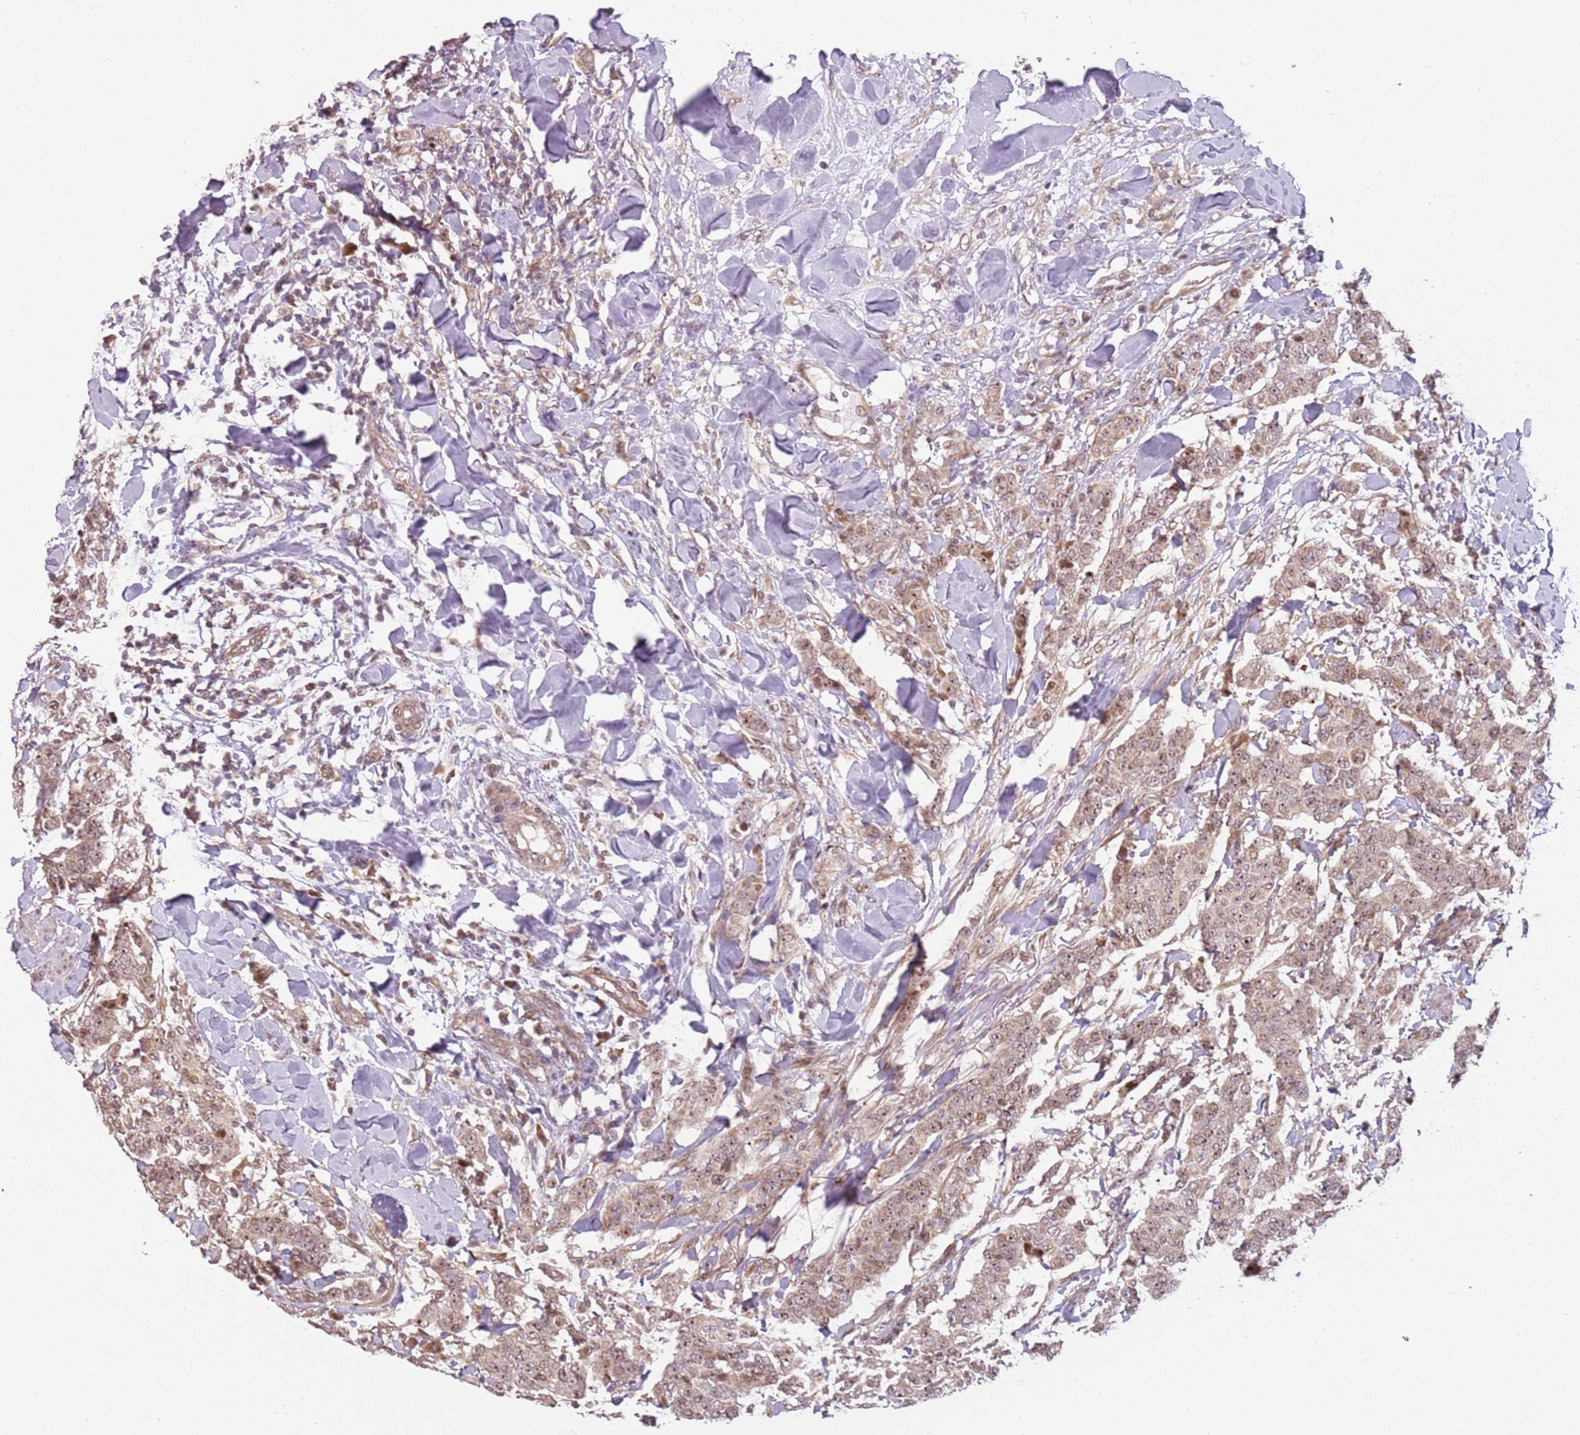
{"staining": {"intensity": "moderate", "quantity": ">75%", "location": "cytoplasmic/membranous,nuclear"}, "tissue": "breast cancer", "cell_type": "Tumor cells", "image_type": "cancer", "snomed": [{"axis": "morphology", "description": "Duct carcinoma"}, {"axis": "topography", "description": "Breast"}], "caption": "This histopathology image displays immunohistochemistry staining of human breast infiltrating ductal carcinoma, with medium moderate cytoplasmic/membranous and nuclear expression in approximately >75% of tumor cells.", "gene": "CHURC1", "patient": {"sex": "female", "age": 40}}